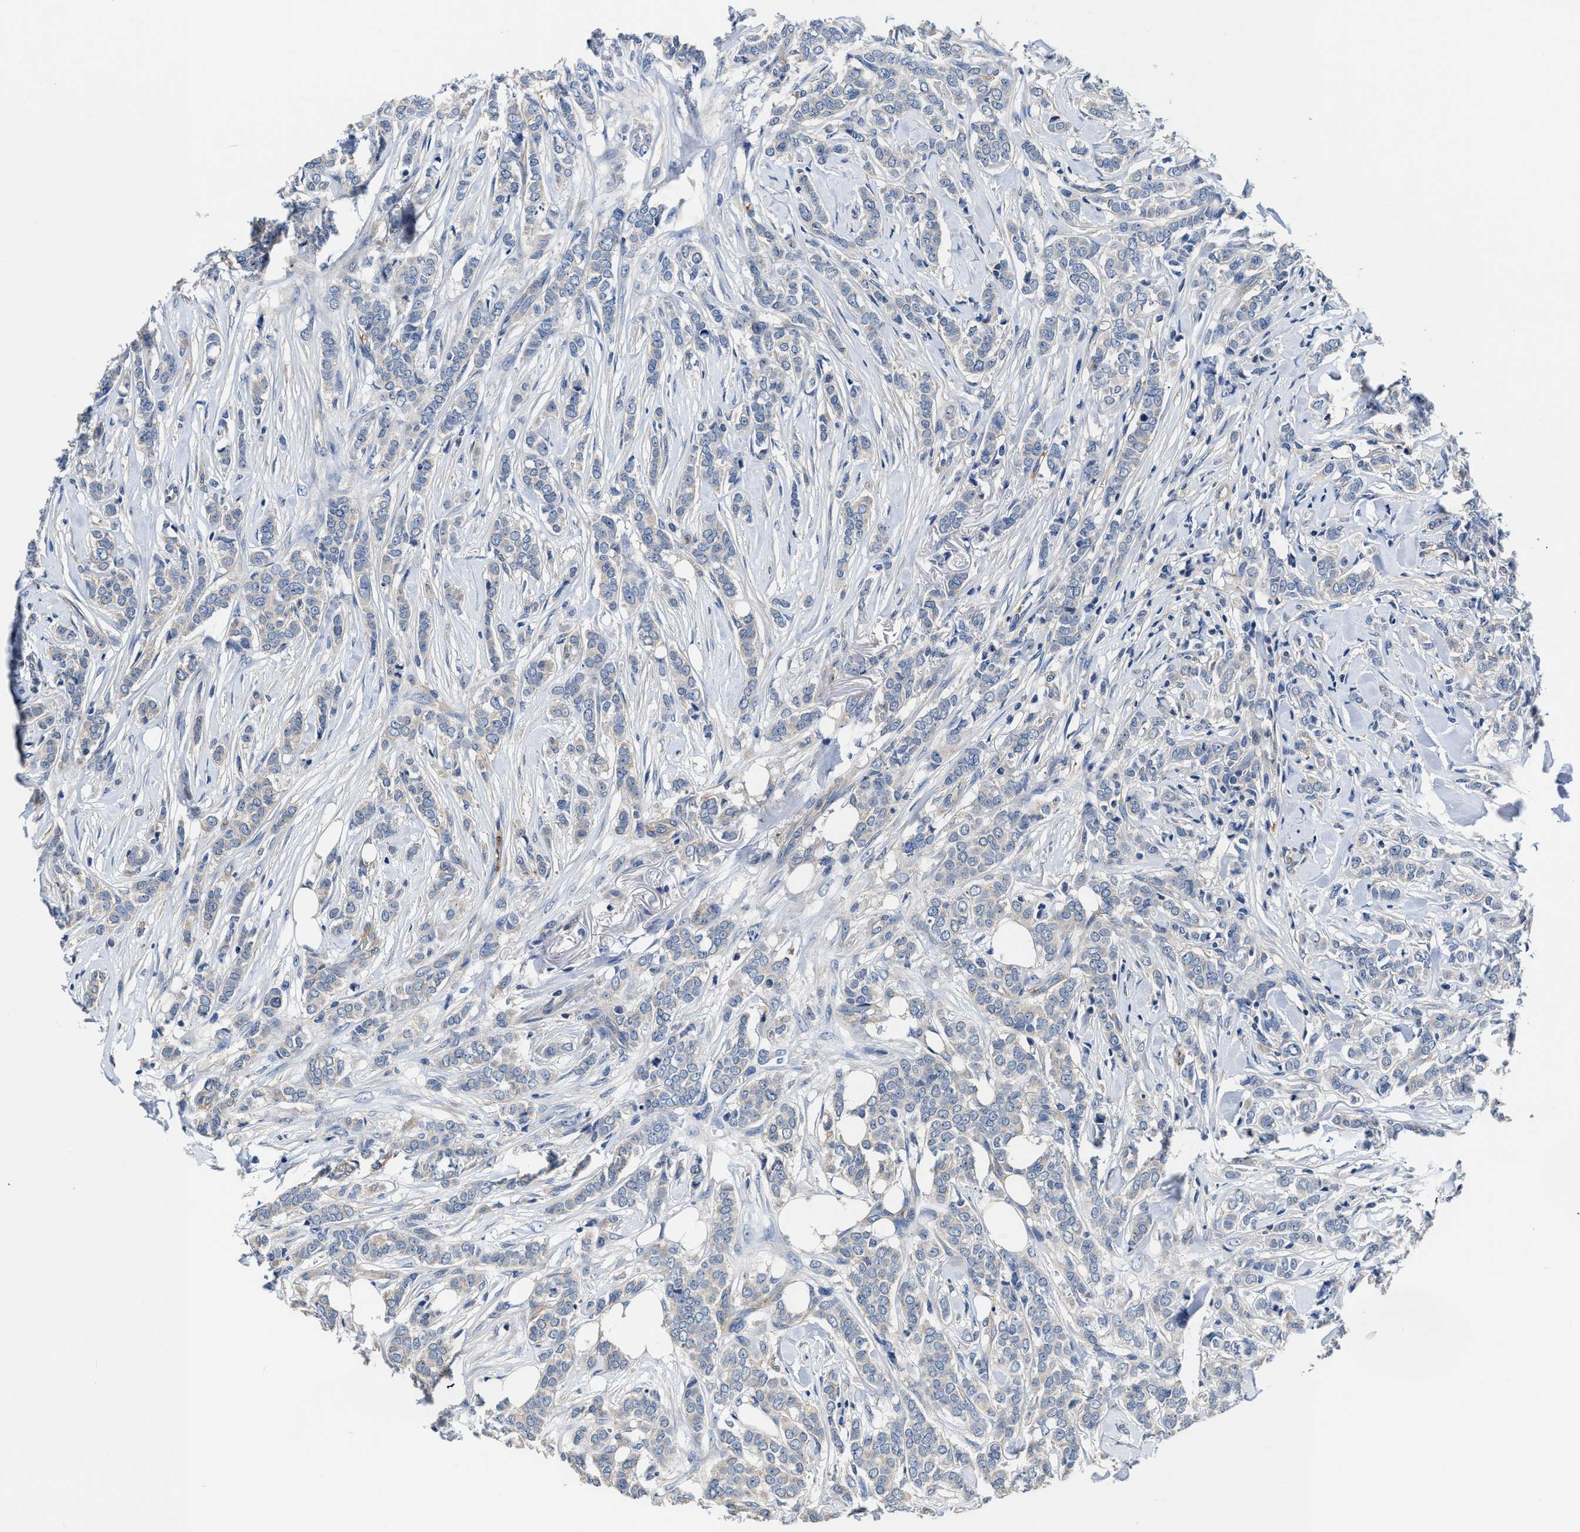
{"staining": {"intensity": "negative", "quantity": "none", "location": "none"}, "tissue": "breast cancer", "cell_type": "Tumor cells", "image_type": "cancer", "snomed": [{"axis": "morphology", "description": "Lobular carcinoma"}, {"axis": "topography", "description": "Skin"}, {"axis": "topography", "description": "Breast"}], "caption": "Histopathology image shows no significant protein staining in tumor cells of lobular carcinoma (breast).", "gene": "C22orf42", "patient": {"sex": "female", "age": 46}}